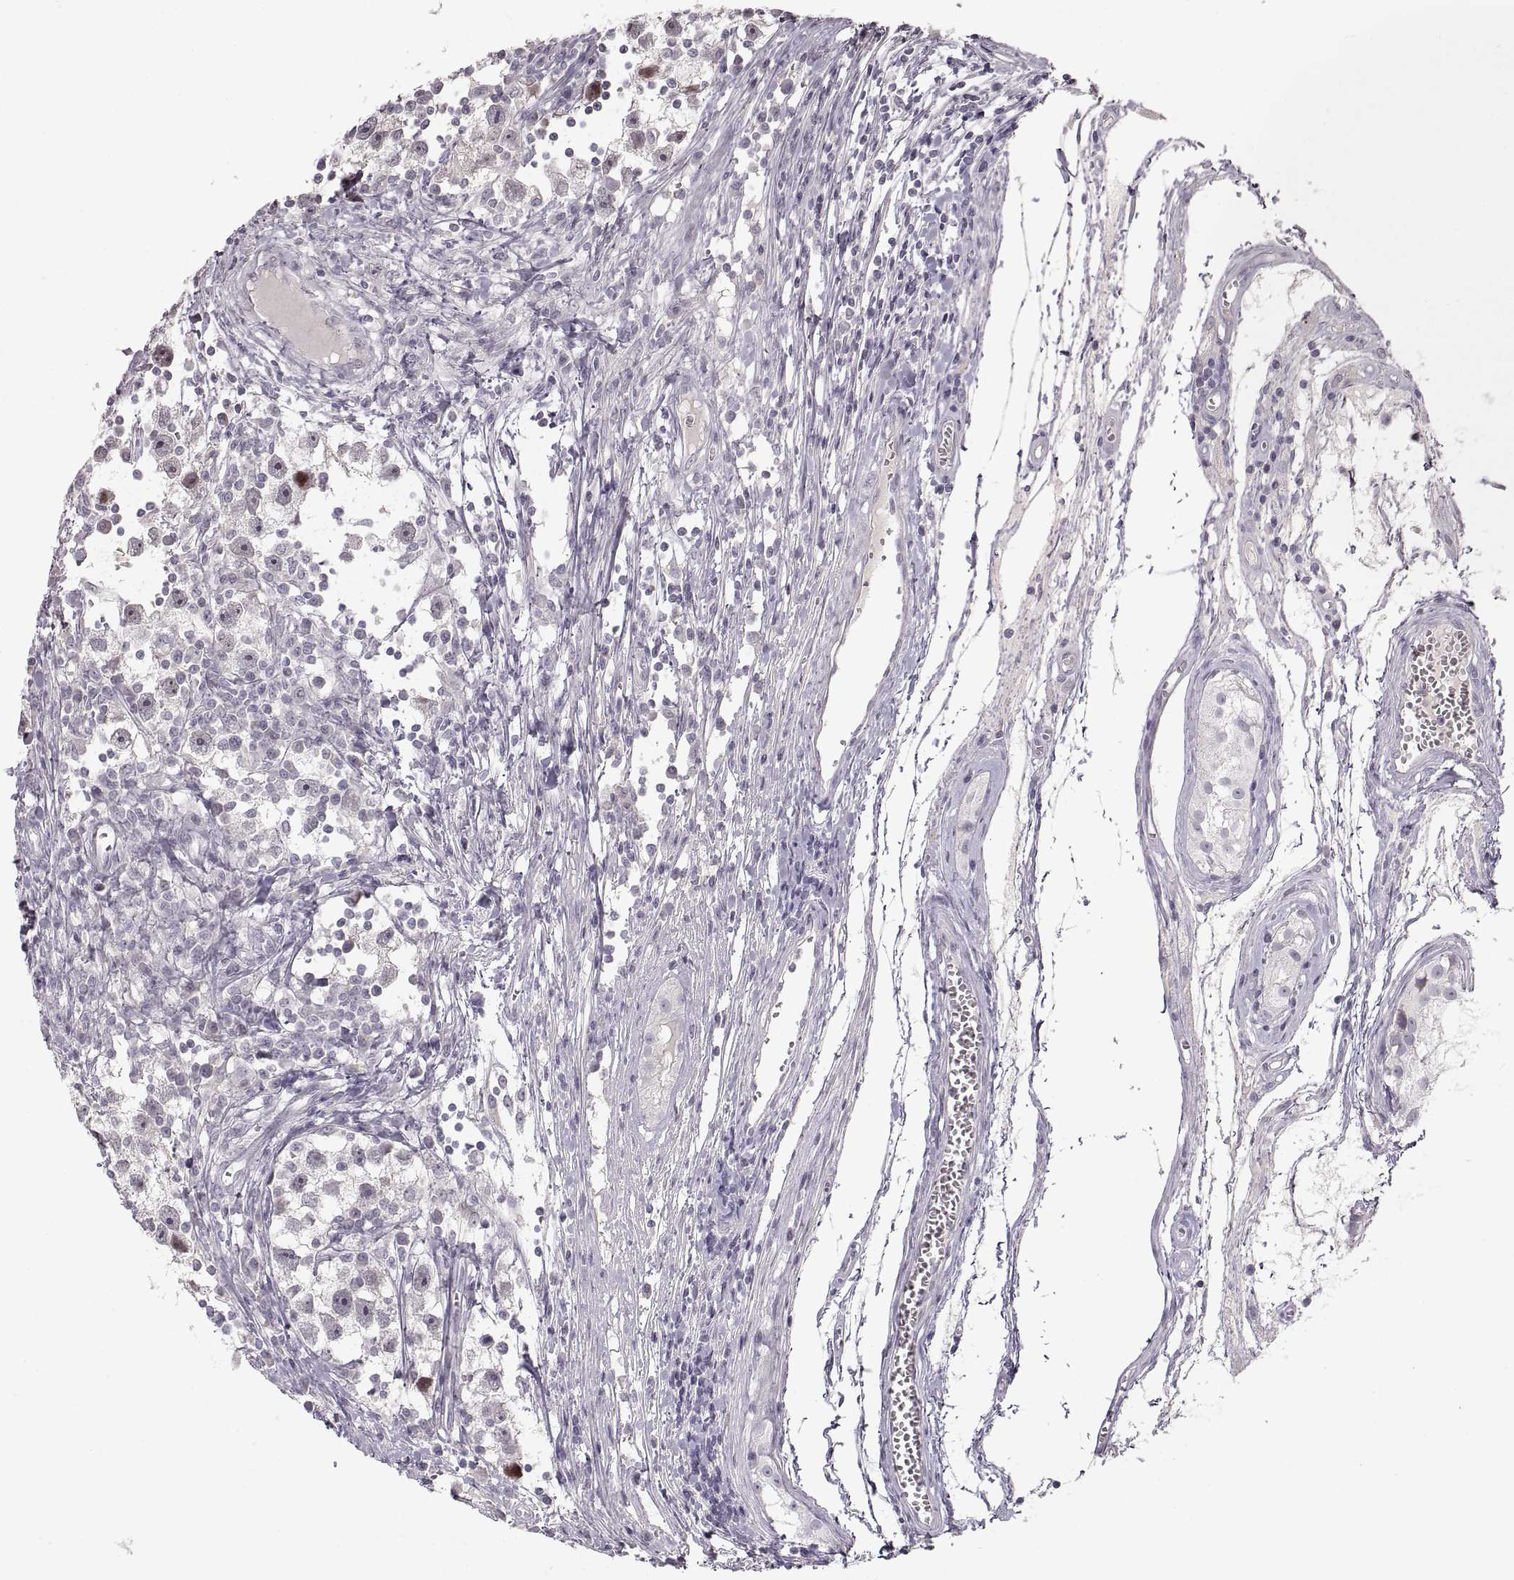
{"staining": {"intensity": "weak", "quantity": "<25%", "location": "cytoplasmic/membranous"}, "tissue": "testis cancer", "cell_type": "Tumor cells", "image_type": "cancer", "snomed": [{"axis": "morphology", "description": "Seminoma, NOS"}, {"axis": "topography", "description": "Testis"}], "caption": "Tumor cells show no significant protein staining in seminoma (testis).", "gene": "PCSK2", "patient": {"sex": "male", "age": 30}}